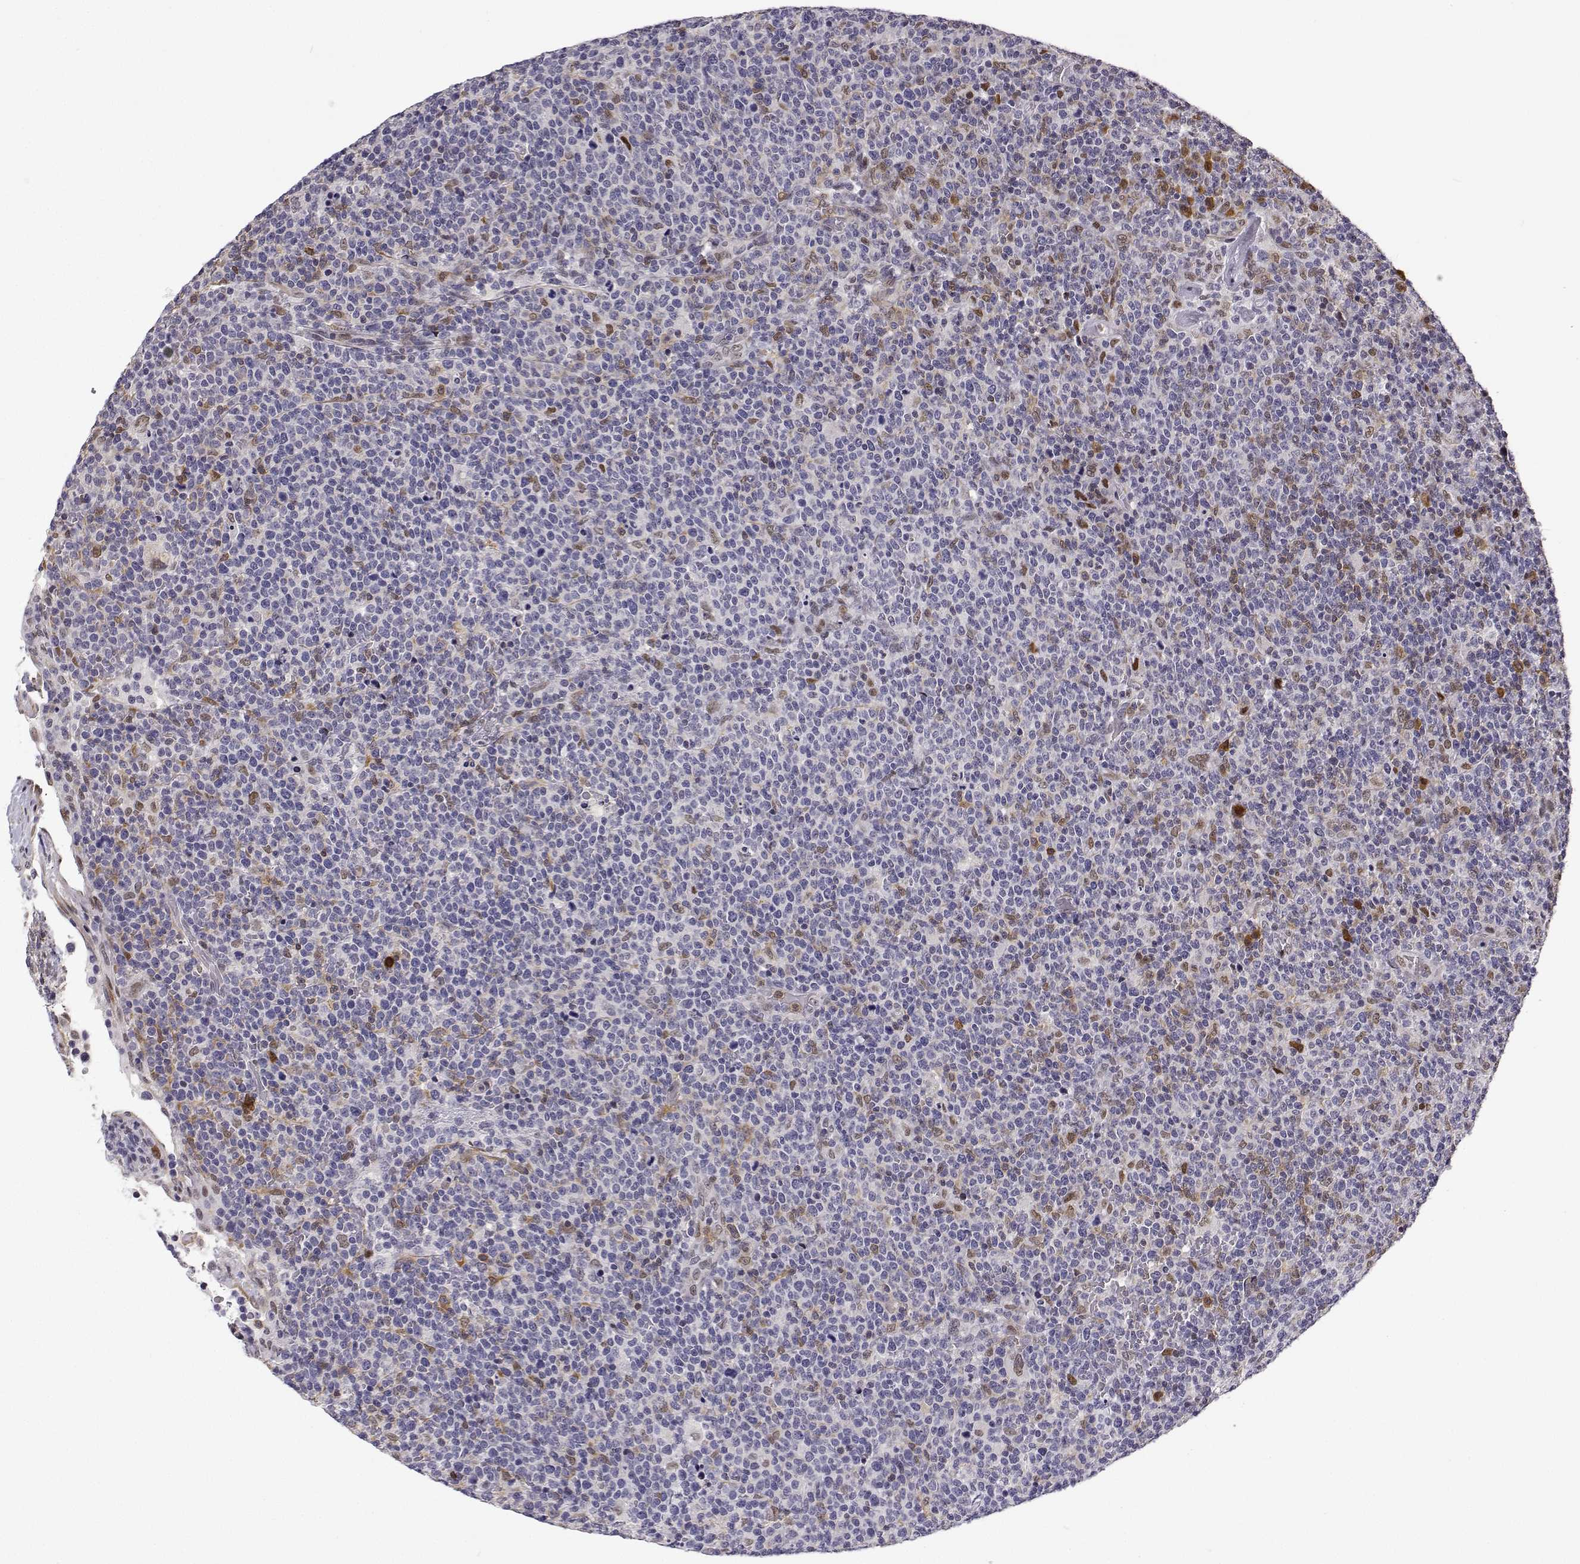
{"staining": {"intensity": "negative", "quantity": "none", "location": "none"}, "tissue": "lymphoma", "cell_type": "Tumor cells", "image_type": "cancer", "snomed": [{"axis": "morphology", "description": "Malignant lymphoma, non-Hodgkin's type, High grade"}, {"axis": "topography", "description": "Lymph node"}], "caption": "Immunohistochemistry photomicrograph of neoplastic tissue: lymphoma stained with DAB reveals no significant protein staining in tumor cells.", "gene": "PHGDH", "patient": {"sex": "male", "age": 61}}